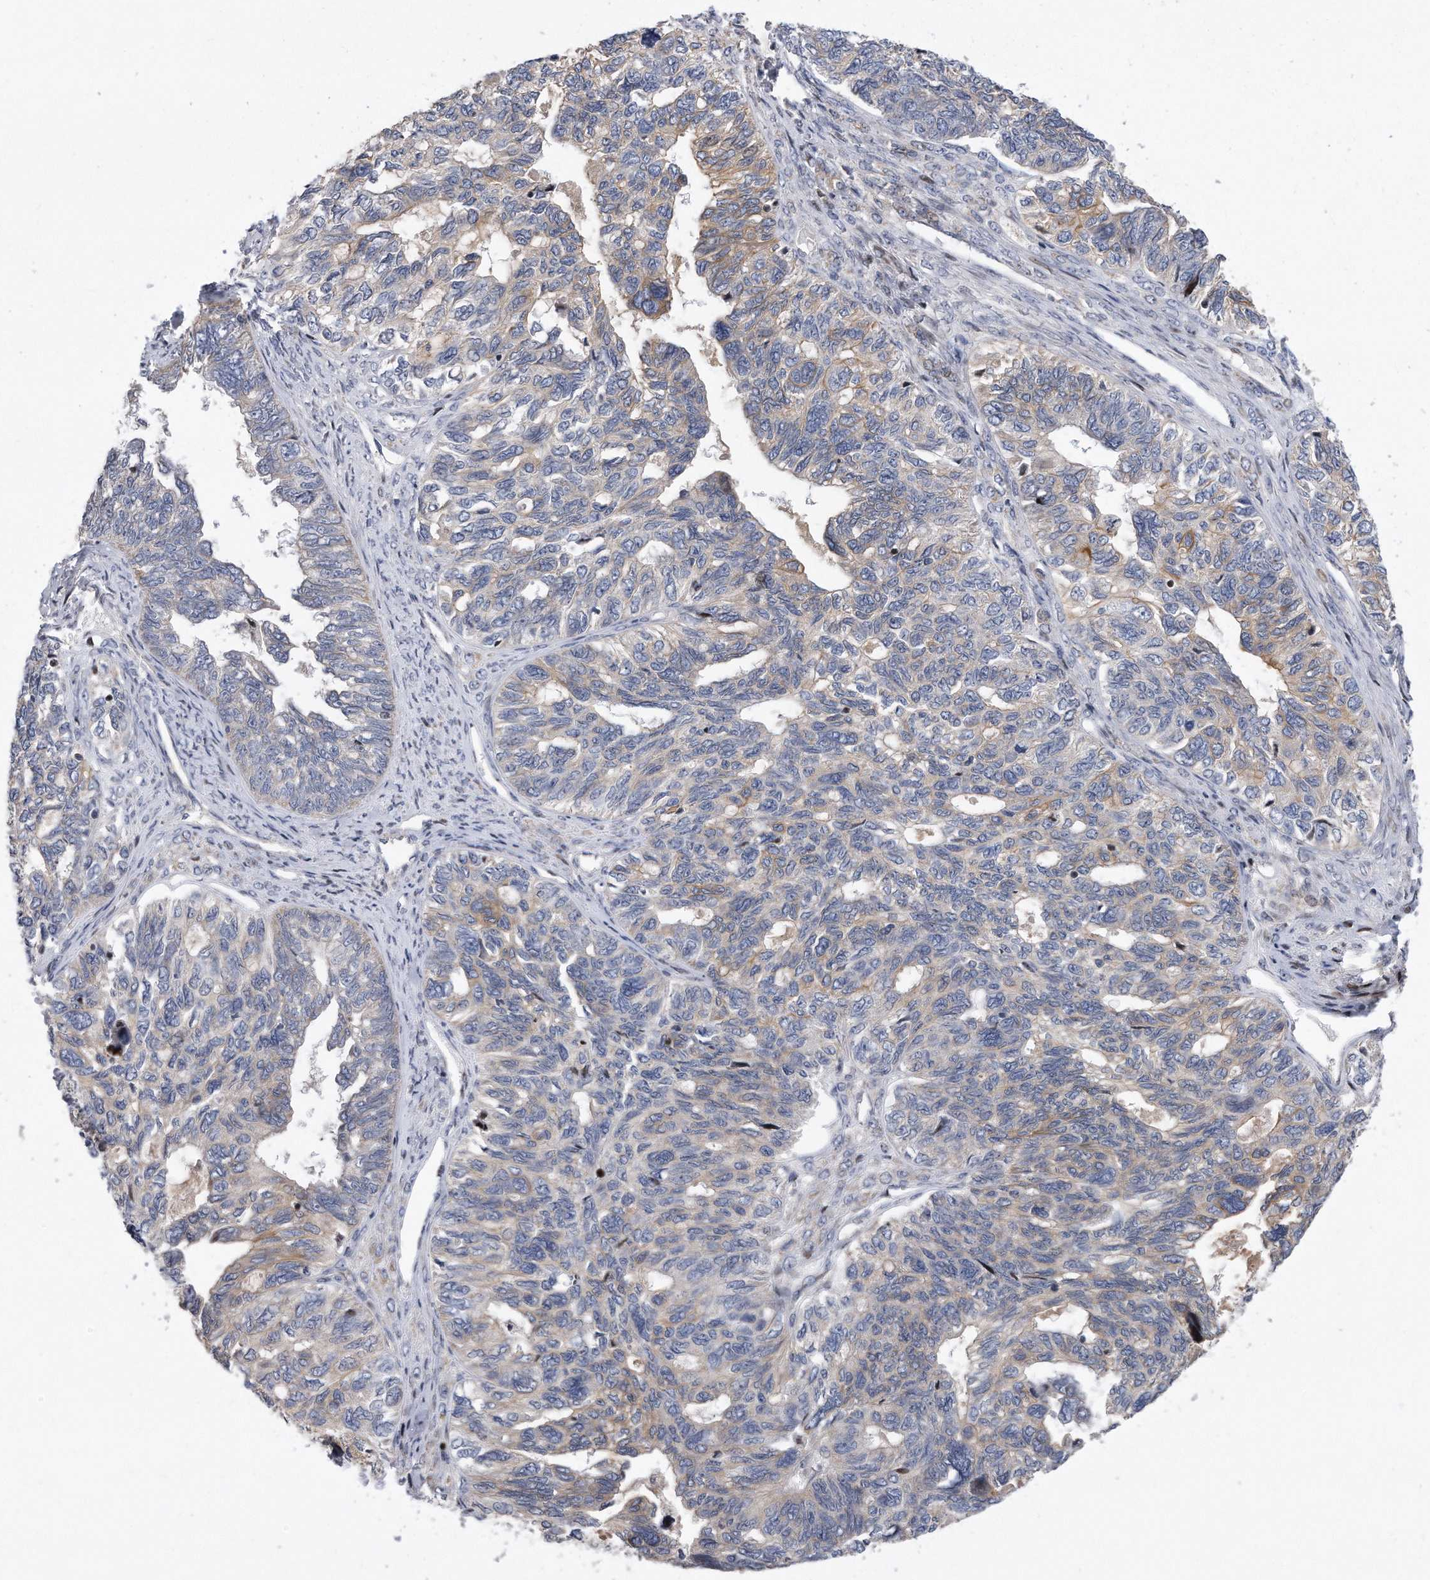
{"staining": {"intensity": "weak", "quantity": "25%-75%", "location": "cytoplasmic/membranous"}, "tissue": "ovarian cancer", "cell_type": "Tumor cells", "image_type": "cancer", "snomed": [{"axis": "morphology", "description": "Cystadenocarcinoma, serous, NOS"}, {"axis": "topography", "description": "Ovary"}], "caption": "Protein expression analysis of ovarian serous cystadenocarcinoma displays weak cytoplasmic/membranous expression in approximately 25%-75% of tumor cells.", "gene": "CDH12", "patient": {"sex": "female", "age": 79}}